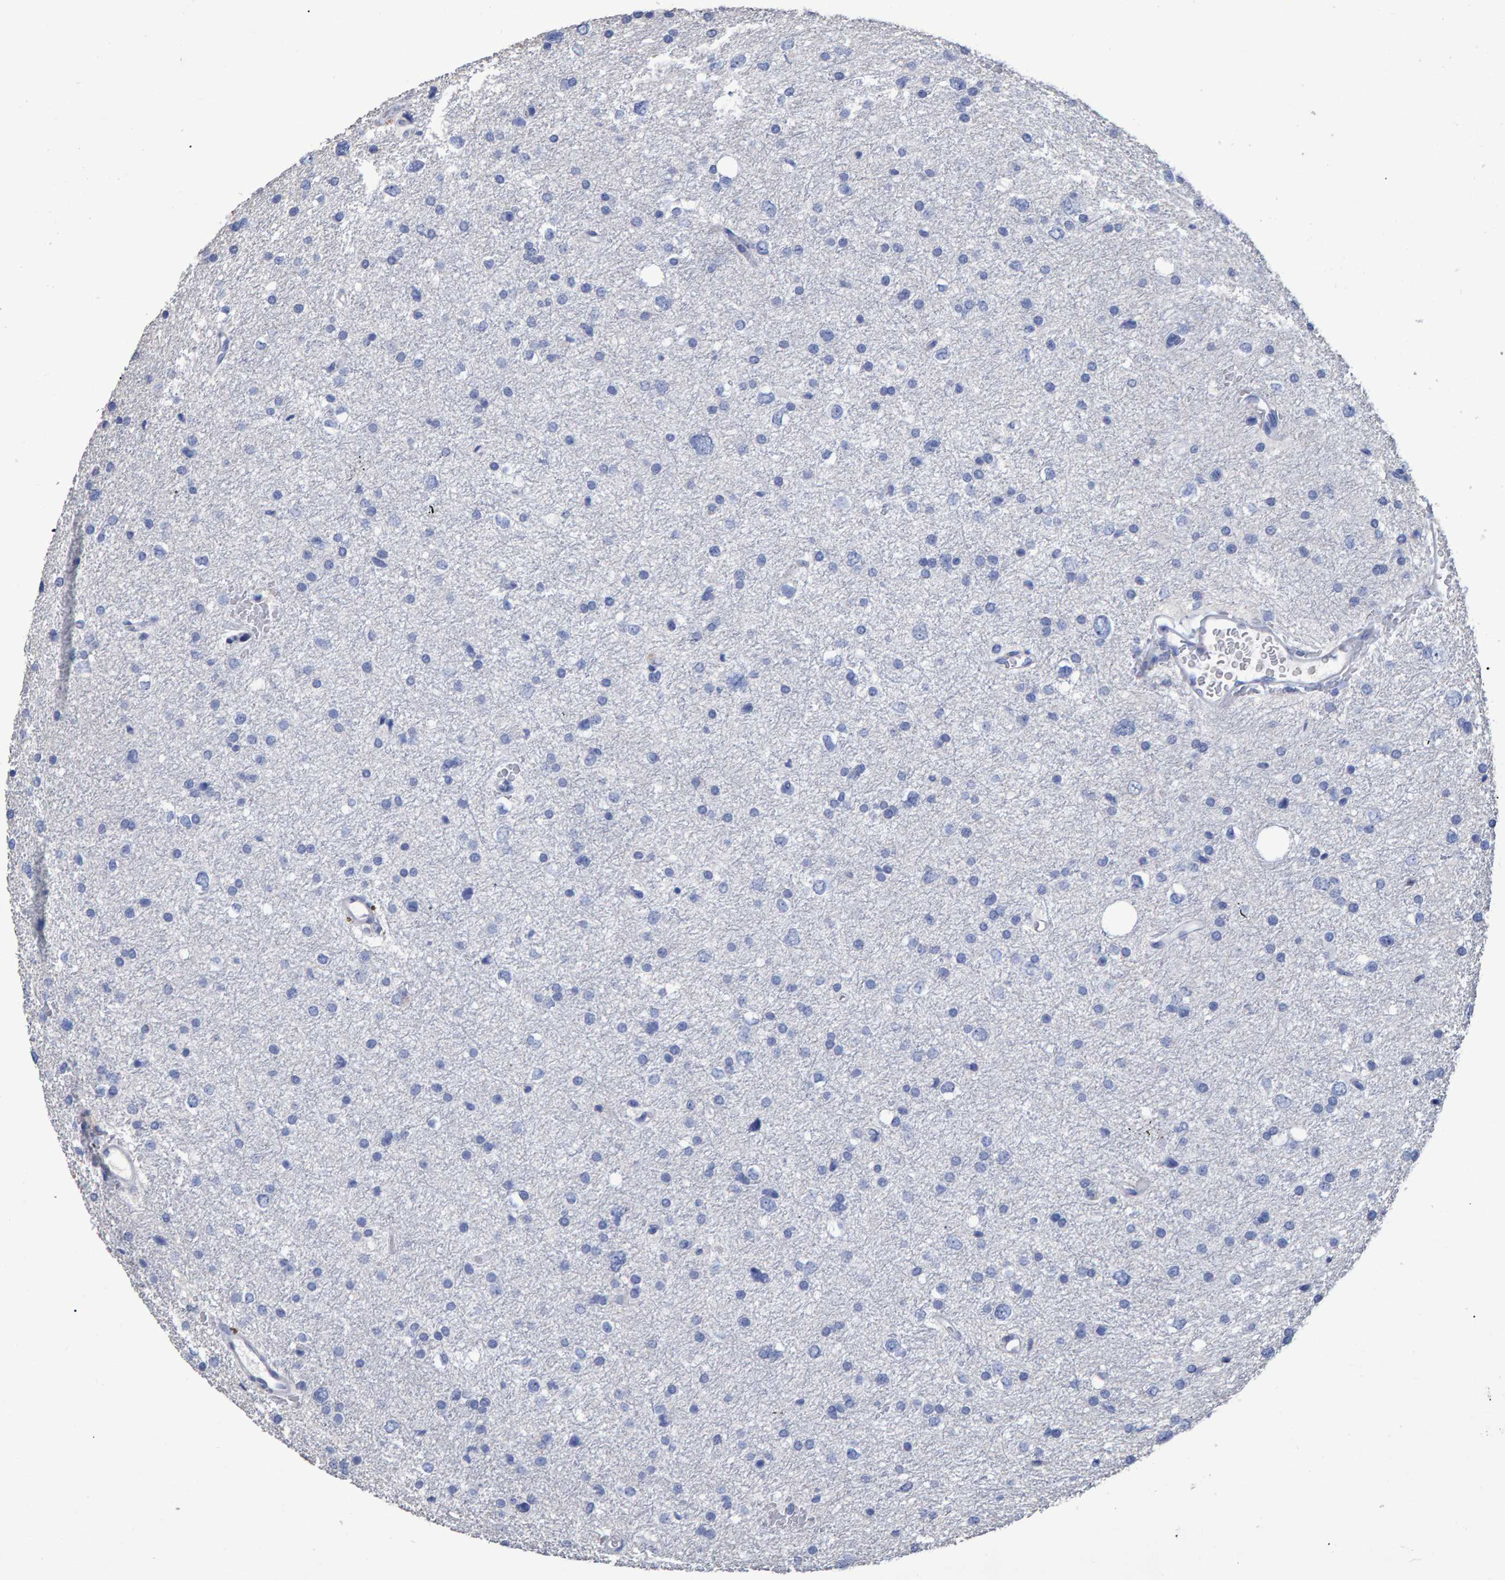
{"staining": {"intensity": "negative", "quantity": "none", "location": "none"}, "tissue": "glioma", "cell_type": "Tumor cells", "image_type": "cancer", "snomed": [{"axis": "morphology", "description": "Glioma, malignant, Low grade"}, {"axis": "topography", "description": "Brain"}], "caption": "Immunohistochemical staining of human malignant low-grade glioma demonstrates no significant staining in tumor cells. (DAB IHC, high magnification).", "gene": "HEMGN", "patient": {"sex": "female", "age": 37}}